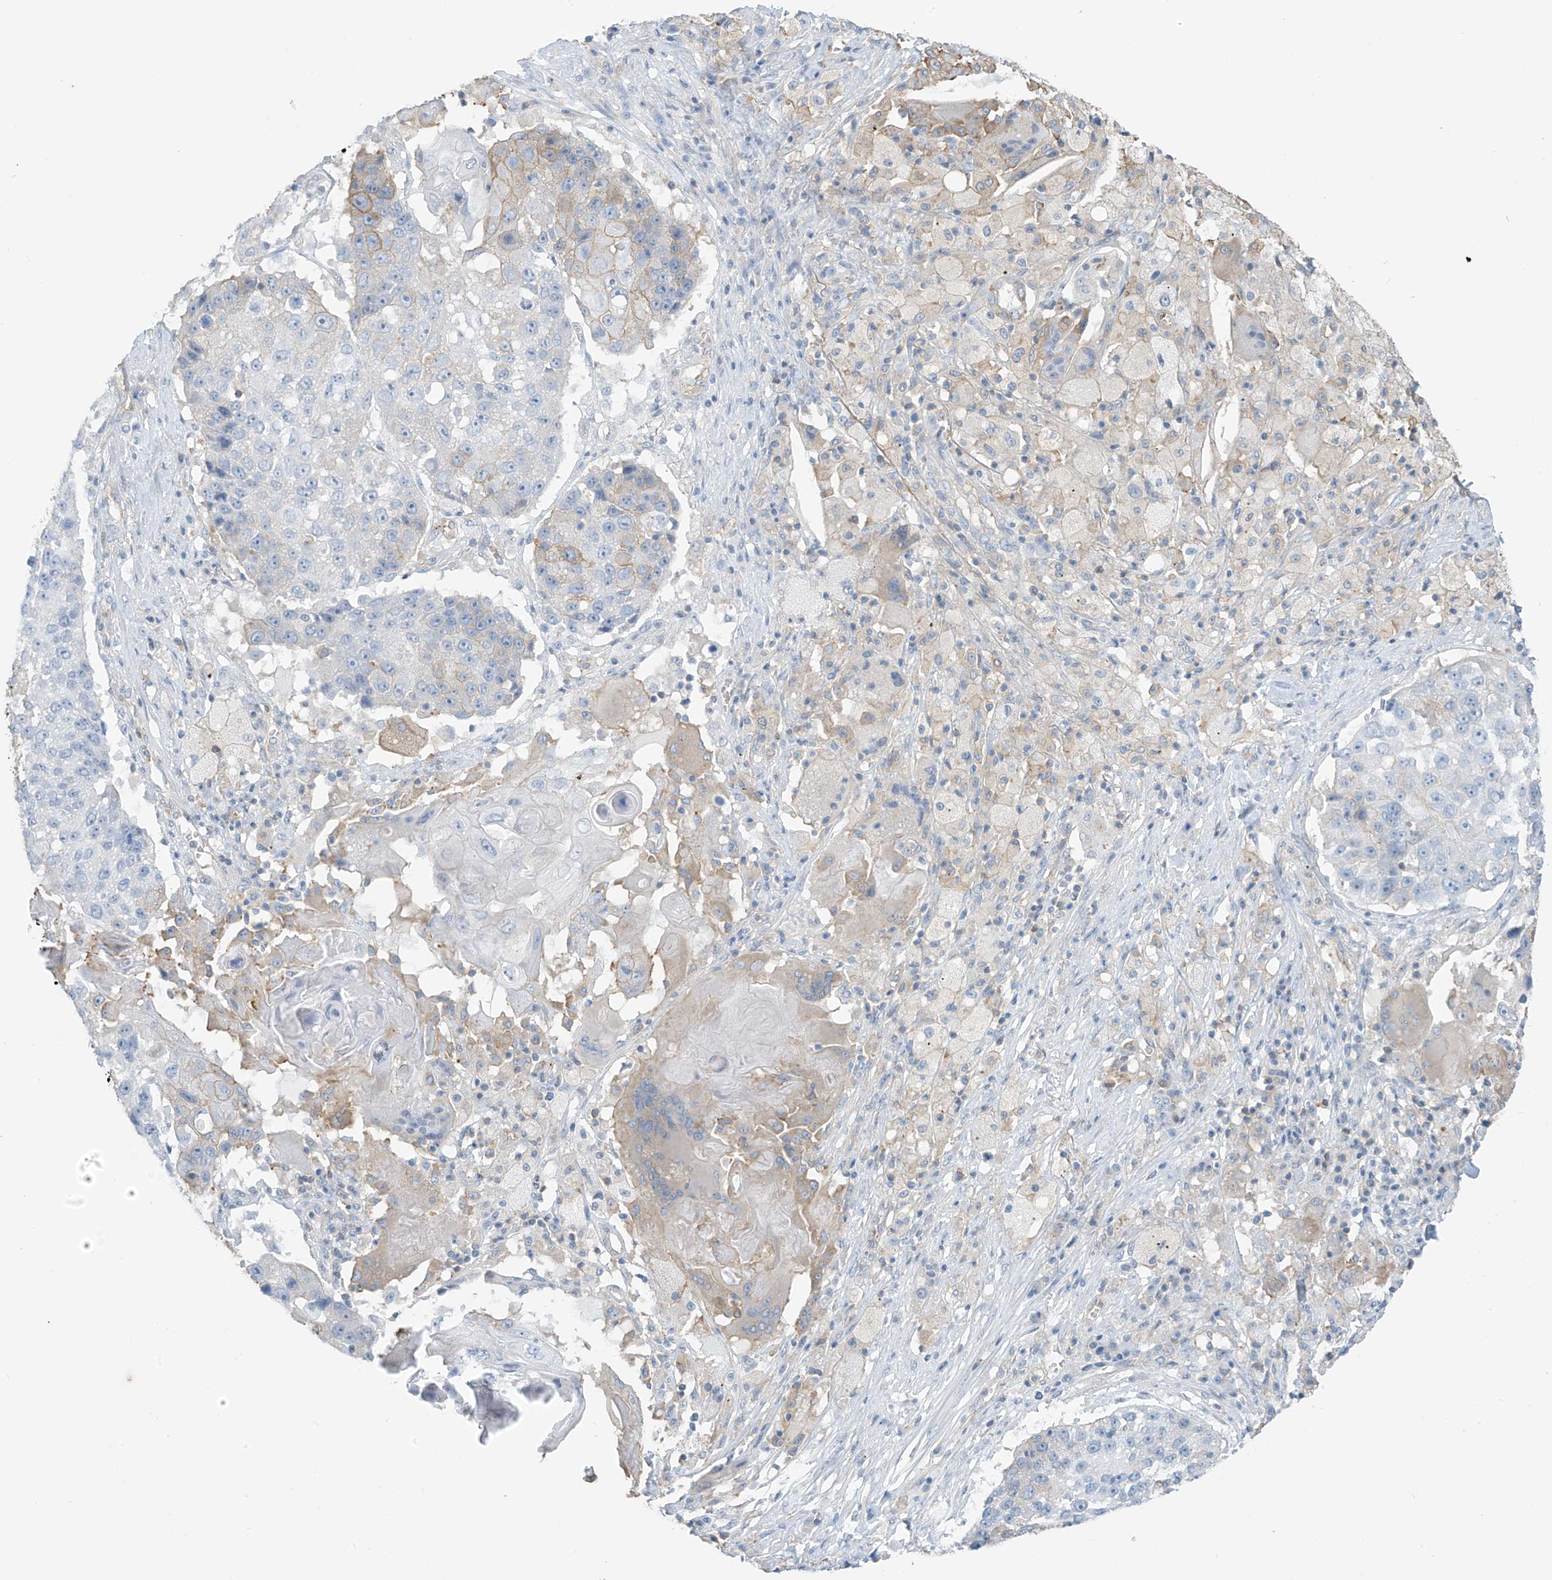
{"staining": {"intensity": "weak", "quantity": "<25%", "location": "cytoplasmic/membranous"}, "tissue": "lung cancer", "cell_type": "Tumor cells", "image_type": "cancer", "snomed": [{"axis": "morphology", "description": "Squamous cell carcinoma, NOS"}, {"axis": "topography", "description": "Lung"}], "caption": "Immunohistochemistry (IHC) photomicrograph of neoplastic tissue: lung cancer stained with DAB shows no significant protein expression in tumor cells.", "gene": "ZNF846", "patient": {"sex": "male", "age": 61}}